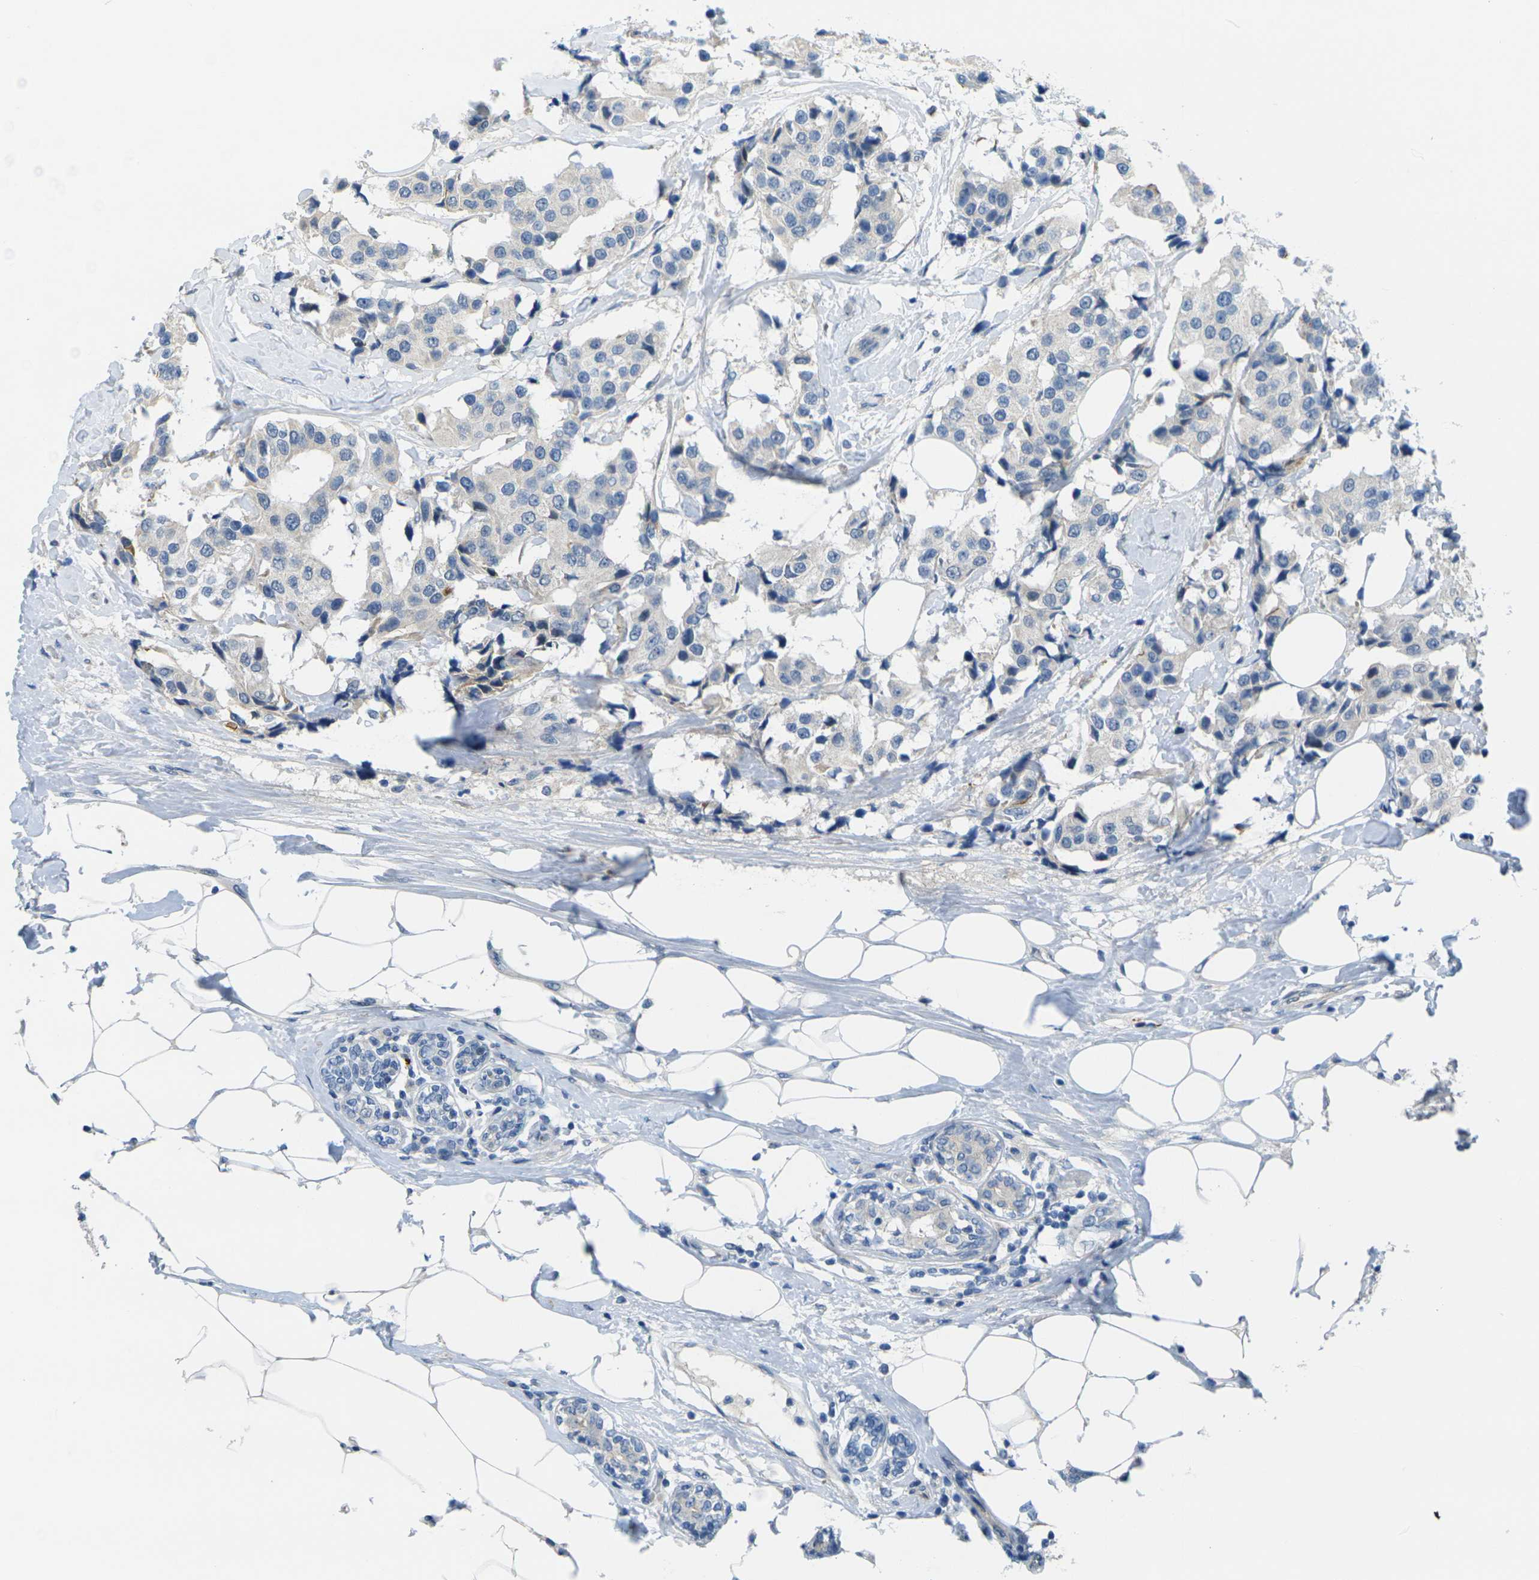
{"staining": {"intensity": "negative", "quantity": "none", "location": "none"}, "tissue": "breast cancer", "cell_type": "Tumor cells", "image_type": "cancer", "snomed": [{"axis": "morphology", "description": "Normal tissue, NOS"}, {"axis": "morphology", "description": "Duct carcinoma"}, {"axis": "topography", "description": "Breast"}], "caption": "Immunohistochemistry (IHC) image of neoplastic tissue: breast cancer stained with DAB demonstrates no significant protein expression in tumor cells.", "gene": "CYP2C8", "patient": {"sex": "female", "age": 39}}